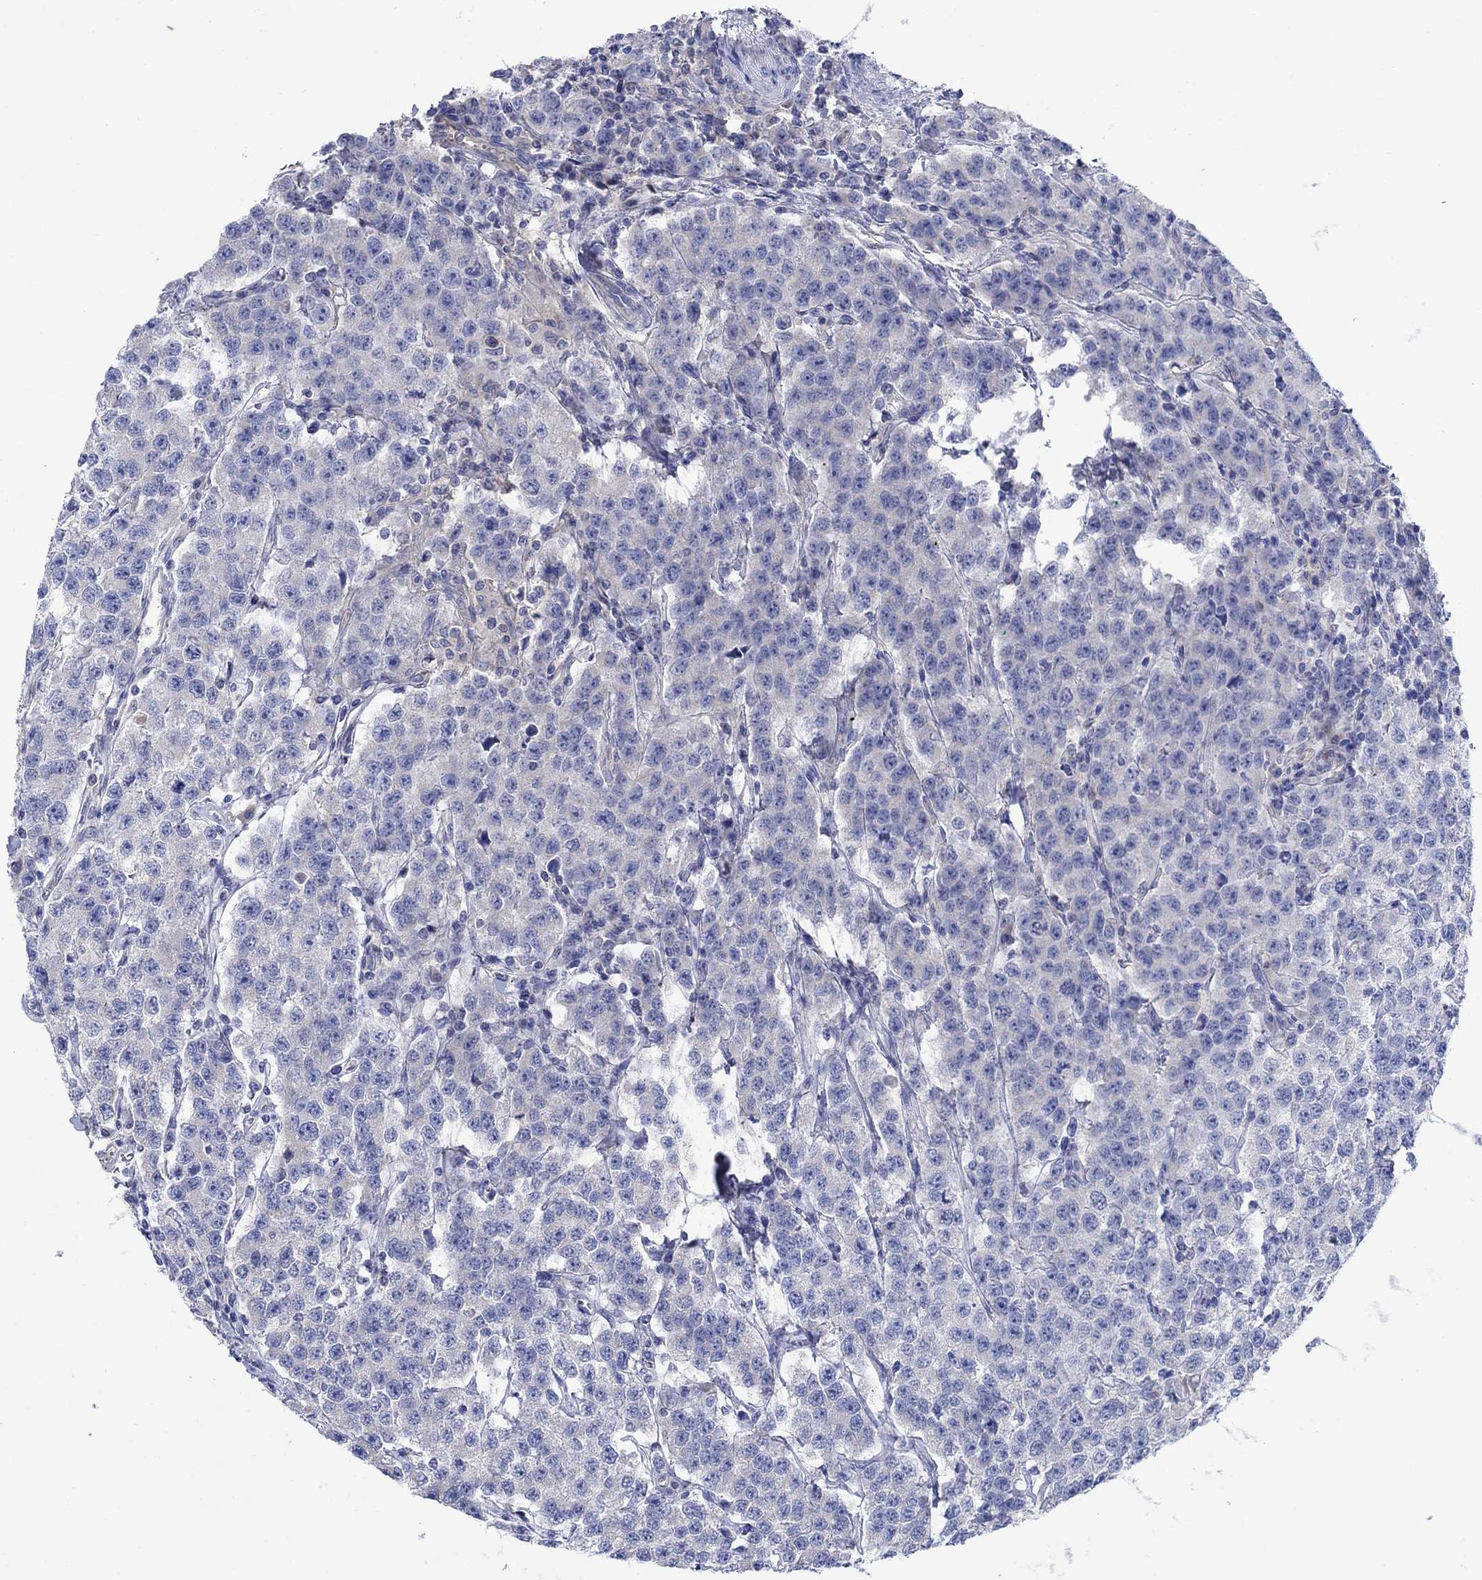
{"staining": {"intensity": "negative", "quantity": "none", "location": "none"}, "tissue": "testis cancer", "cell_type": "Tumor cells", "image_type": "cancer", "snomed": [{"axis": "morphology", "description": "Seminoma, NOS"}, {"axis": "topography", "description": "Testis"}], "caption": "This micrograph is of testis cancer (seminoma) stained with immunohistochemistry to label a protein in brown with the nuclei are counter-stained blue. There is no expression in tumor cells.", "gene": "TRIM16", "patient": {"sex": "male", "age": 59}}